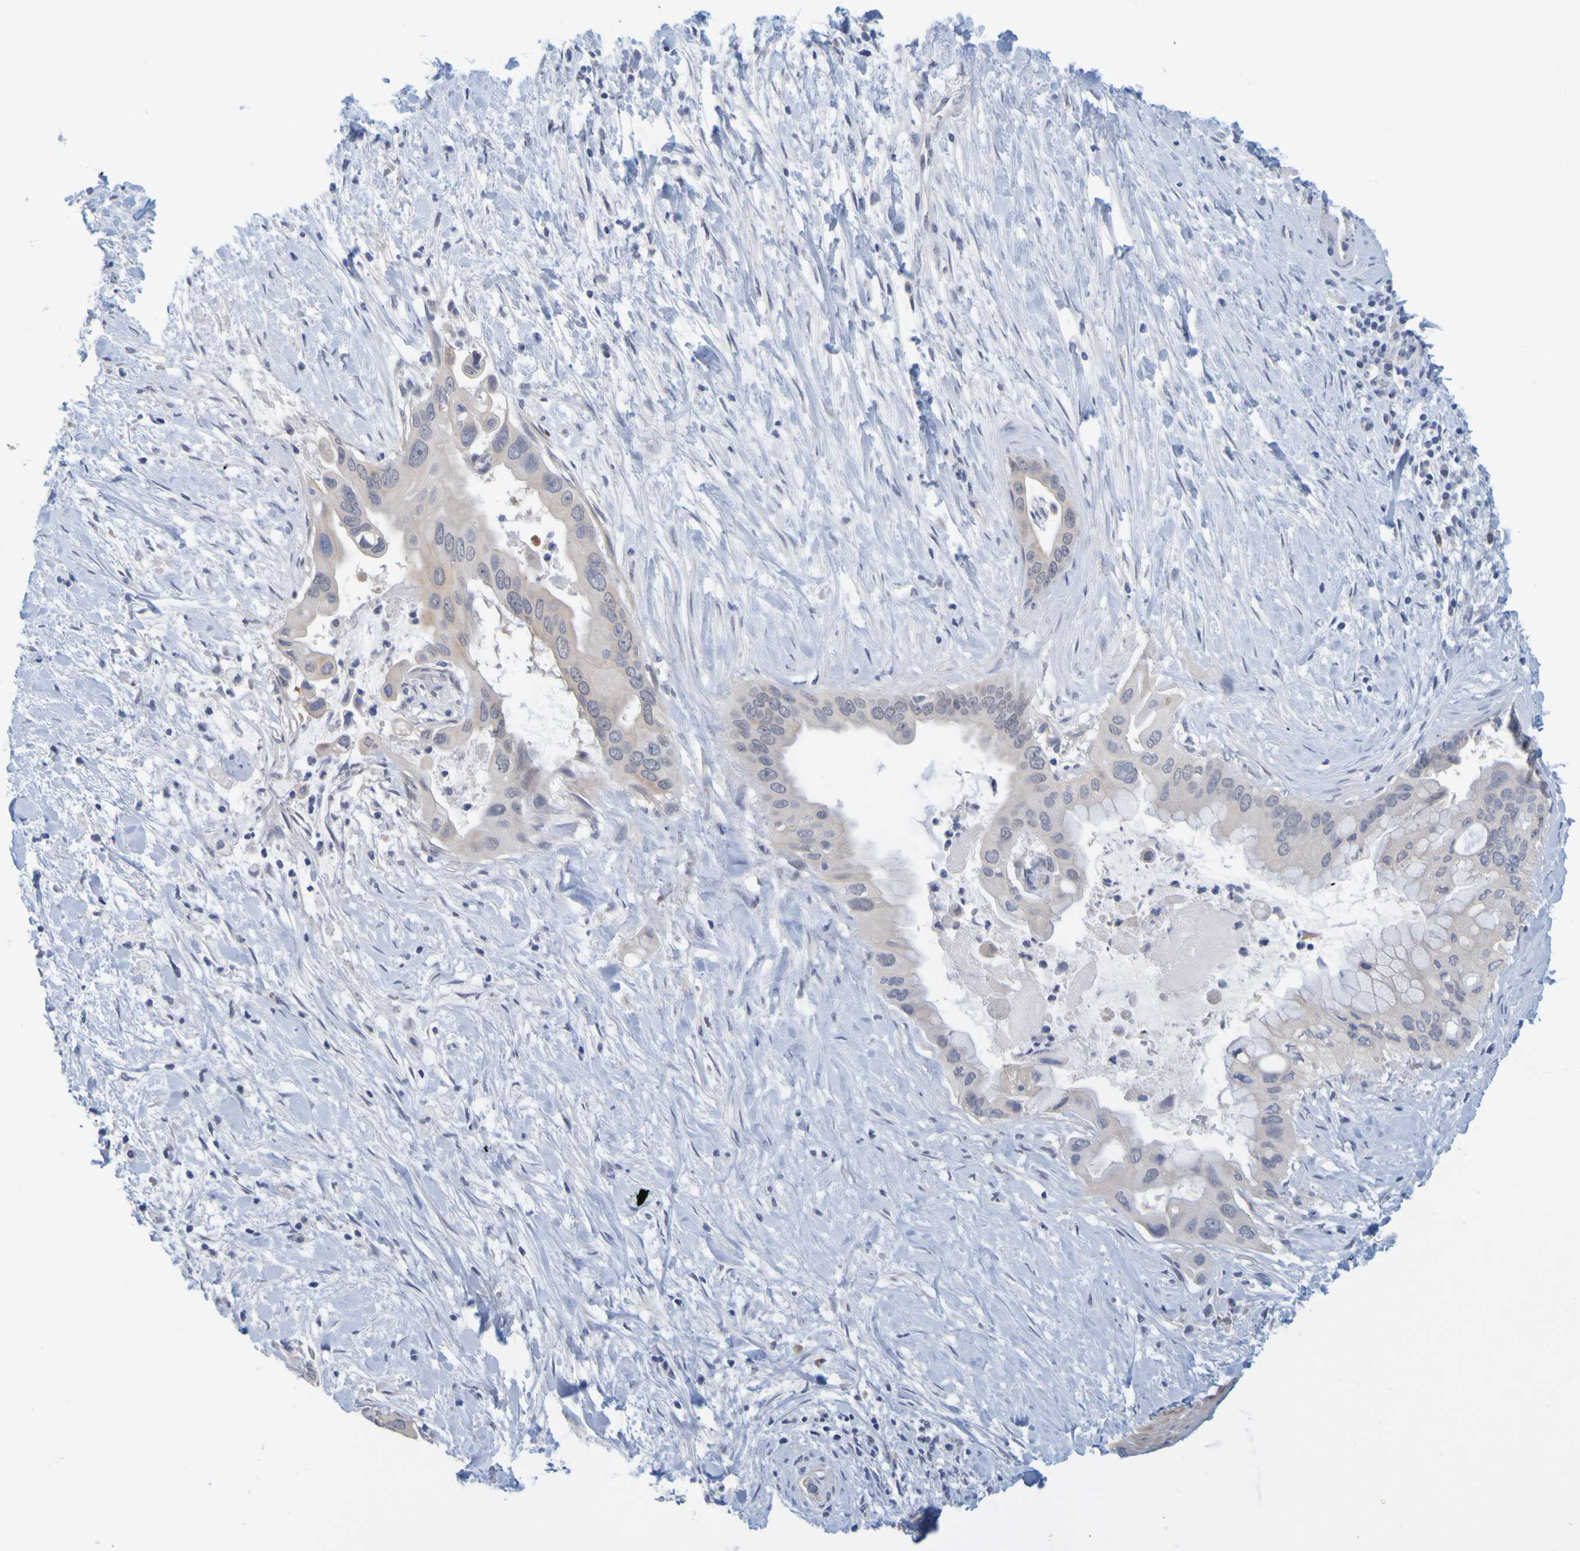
{"staining": {"intensity": "negative", "quantity": "none", "location": "none"}, "tissue": "pancreatic cancer", "cell_type": "Tumor cells", "image_type": "cancer", "snomed": [{"axis": "morphology", "description": "Adenocarcinoma, NOS"}, {"axis": "topography", "description": "Pancreas"}], "caption": "Photomicrograph shows no significant protein positivity in tumor cells of adenocarcinoma (pancreatic).", "gene": "ENDOU", "patient": {"sex": "male", "age": 55}}